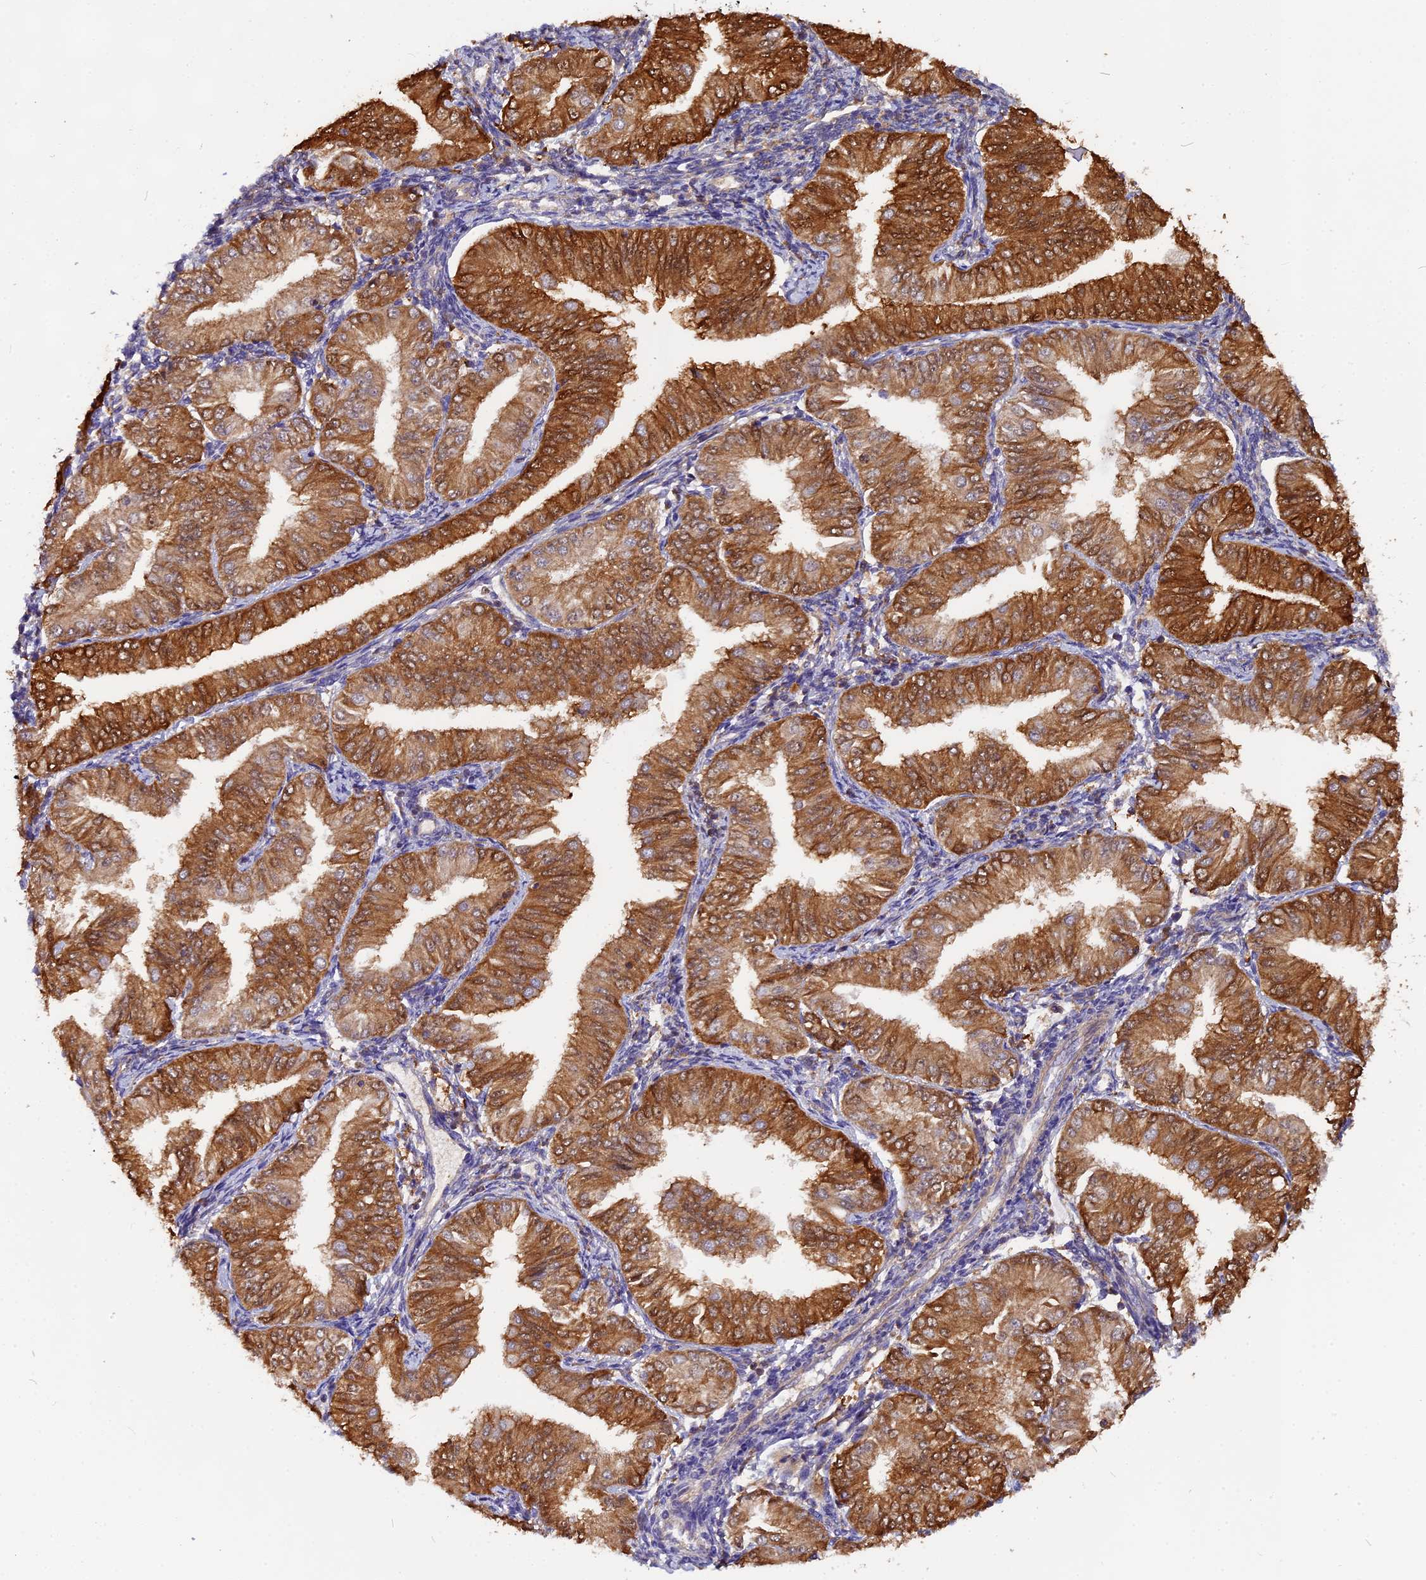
{"staining": {"intensity": "strong", "quantity": ">75%", "location": "cytoplasmic/membranous"}, "tissue": "endometrial cancer", "cell_type": "Tumor cells", "image_type": "cancer", "snomed": [{"axis": "morphology", "description": "Normal tissue, NOS"}, {"axis": "morphology", "description": "Adenocarcinoma, NOS"}, {"axis": "topography", "description": "Endometrium"}], "caption": "Protein staining reveals strong cytoplasmic/membranous staining in approximately >75% of tumor cells in adenocarcinoma (endometrial).", "gene": "MYO9B", "patient": {"sex": "female", "age": 53}}